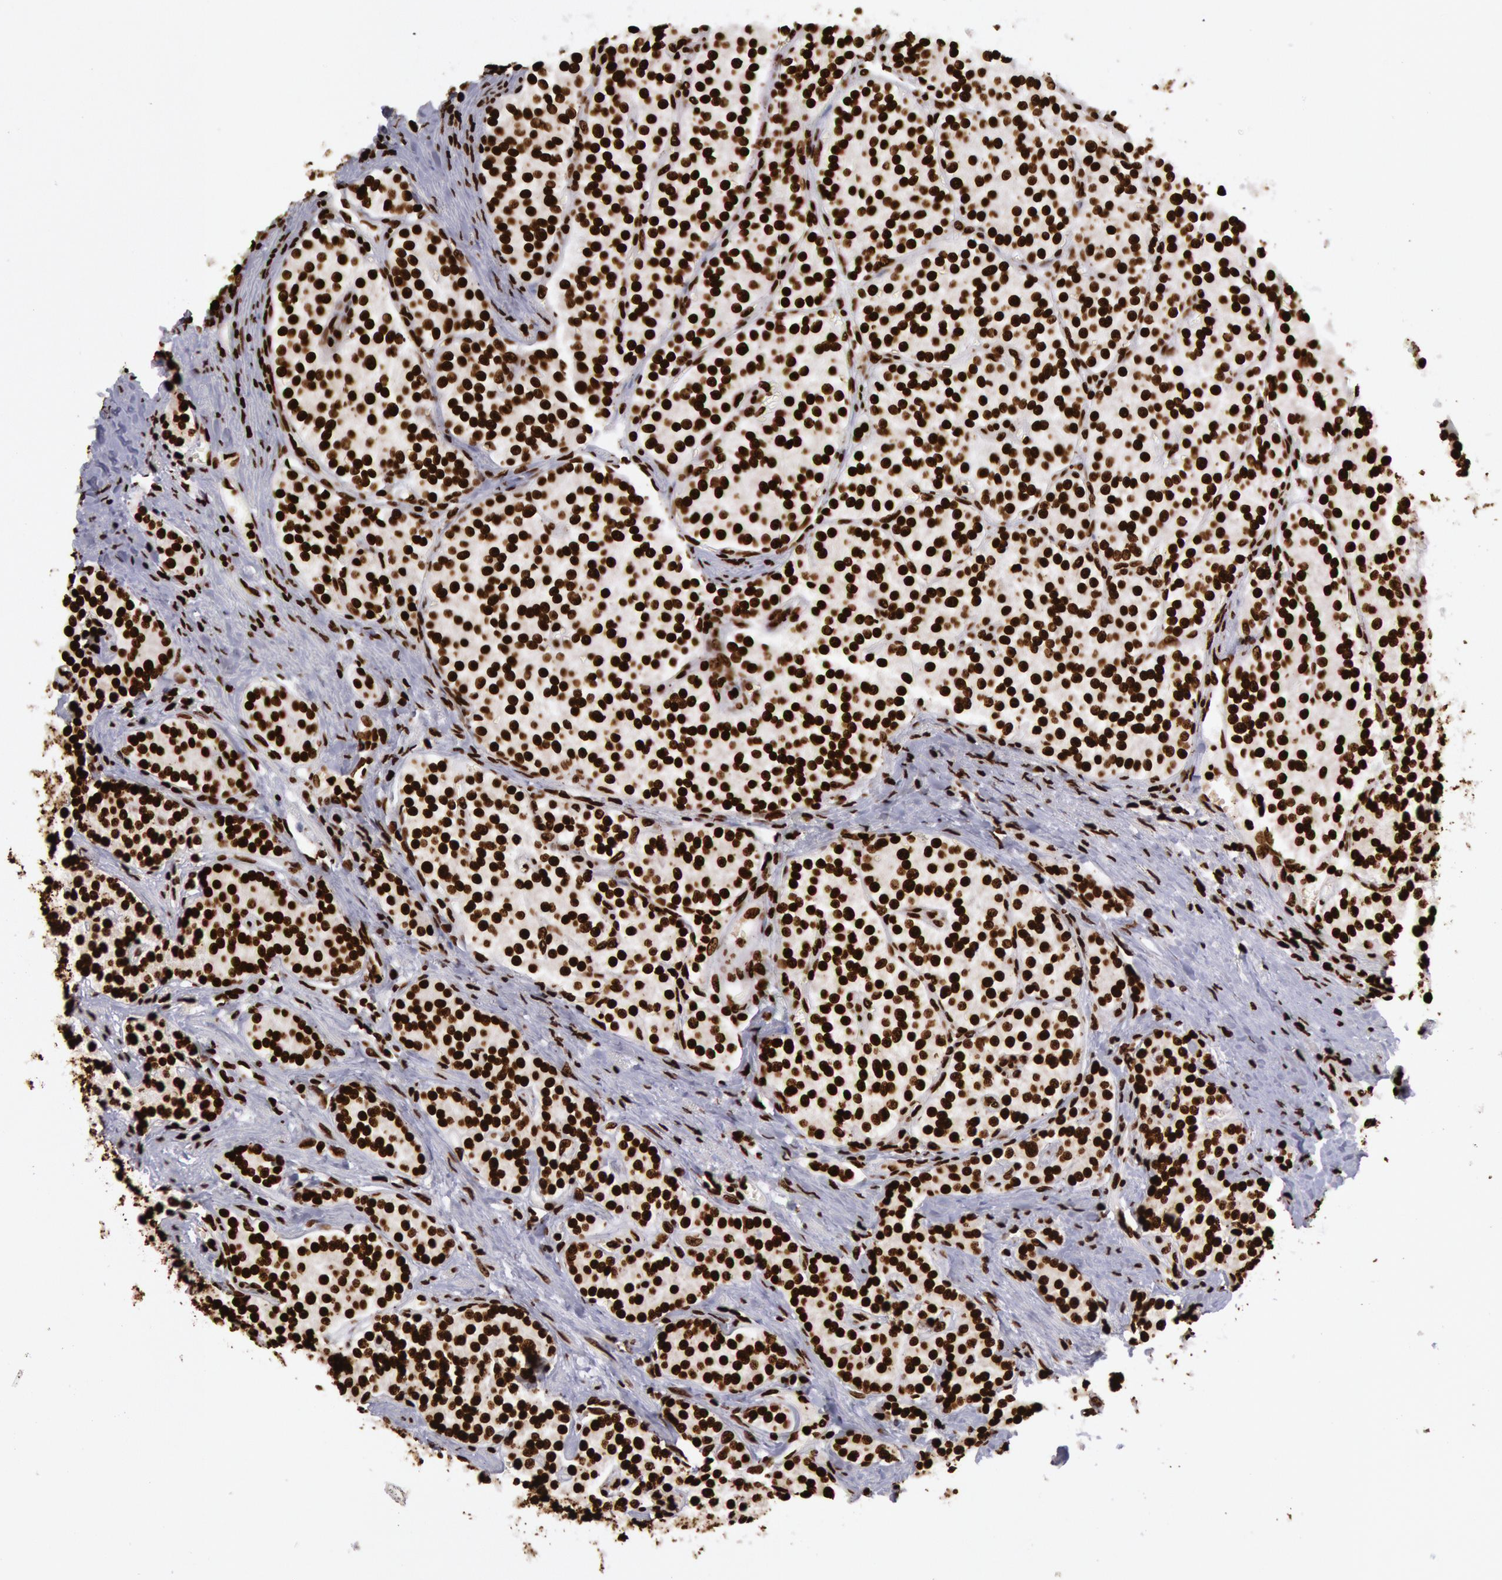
{"staining": {"intensity": "strong", "quantity": ">75%", "location": "nuclear"}, "tissue": "carcinoid", "cell_type": "Tumor cells", "image_type": "cancer", "snomed": [{"axis": "morphology", "description": "Carcinoid, malignant, NOS"}, {"axis": "topography", "description": "Stomach"}], "caption": "A brown stain shows strong nuclear positivity of a protein in carcinoid (malignant) tumor cells.", "gene": "H3-4", "patient": {"sex": "female", "age": 76}}